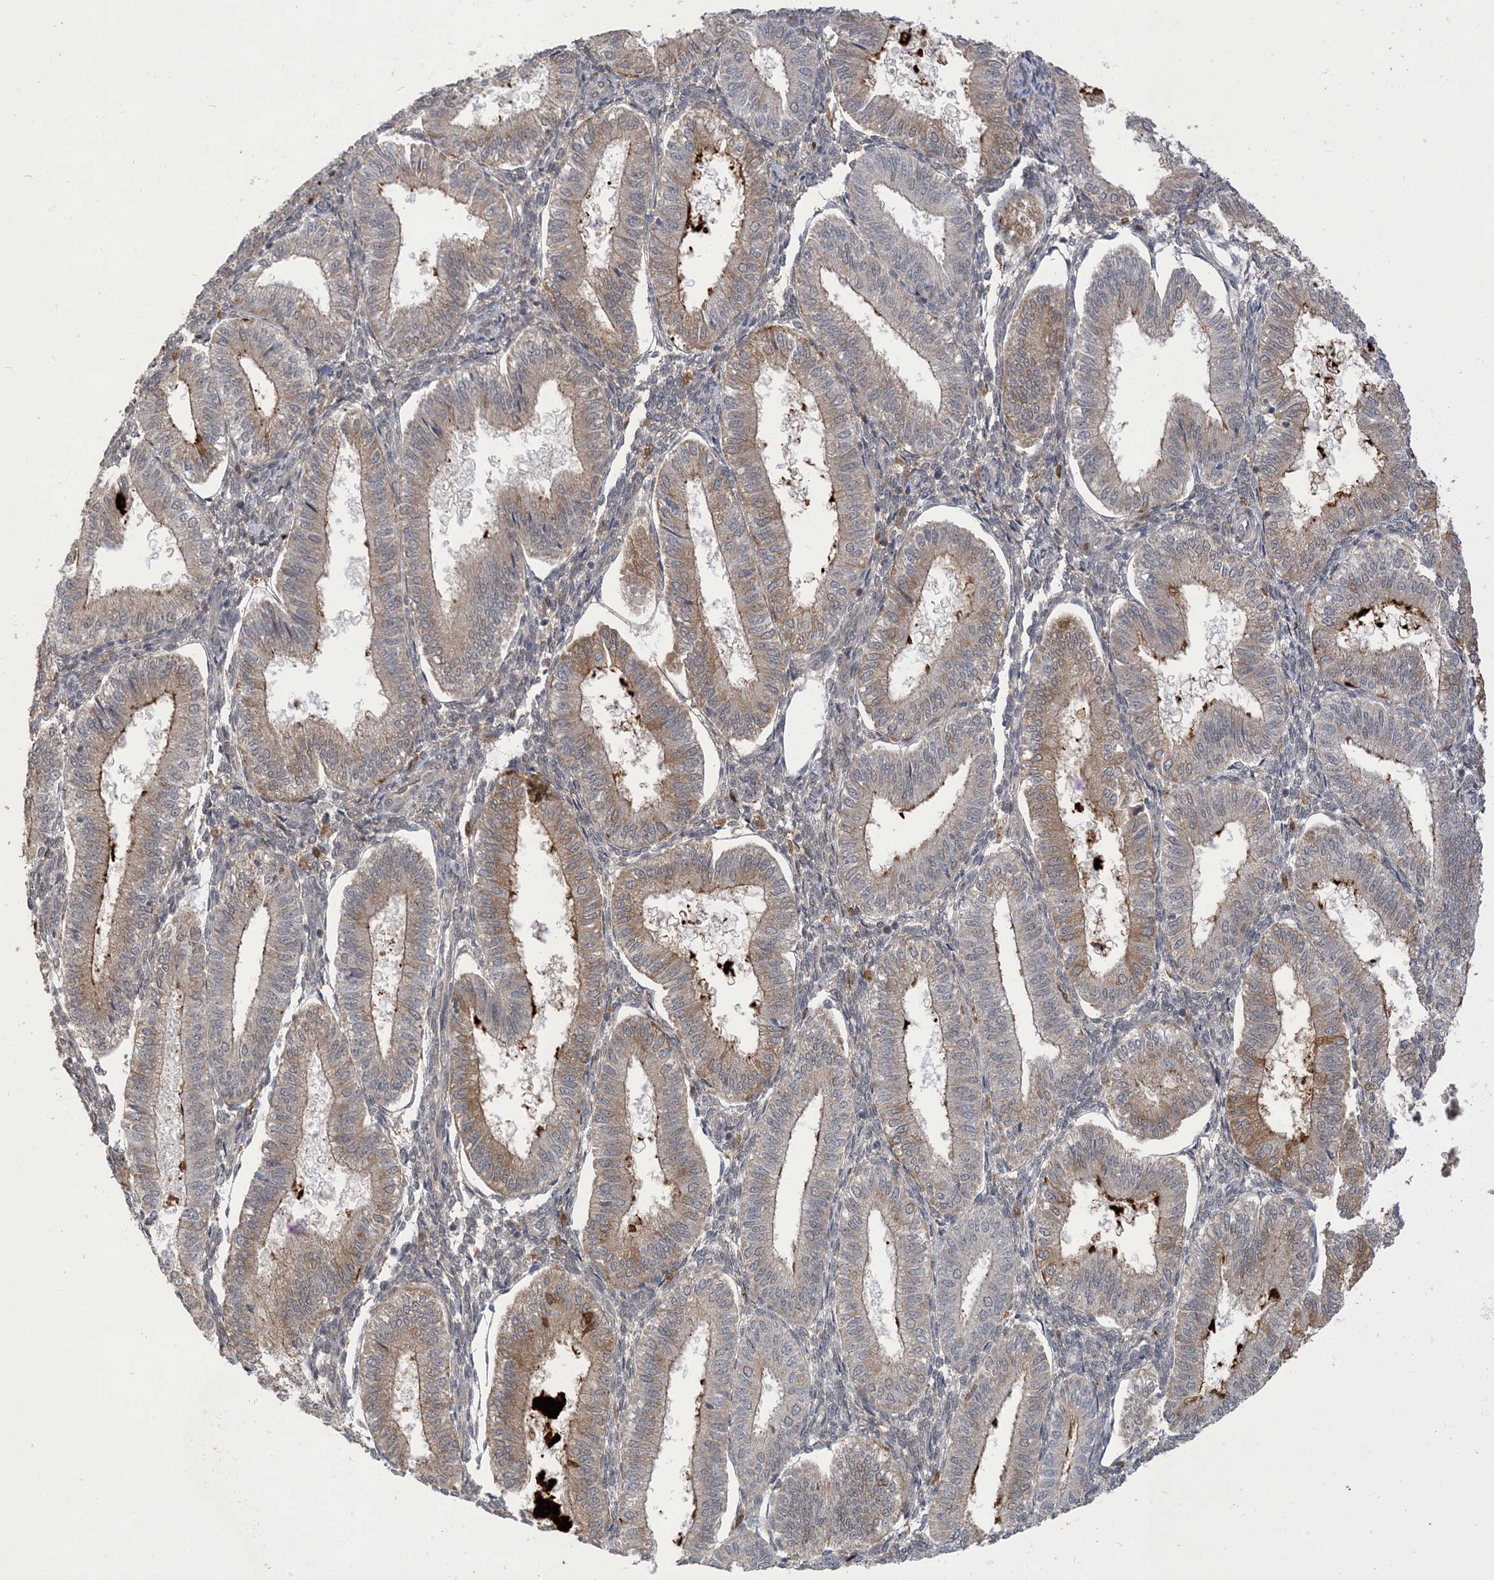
{"staining": {"intensity": "weak", "quantity": "<25%", "location": "nuclear"}, "tissue": "endometrium", "cell_type": "Cells in endometrial stroma", "image_type": "normal", "snomed": [{"axis": "morphology", "description": "Normal tissue, NOS"}, {"axis": "topography", "description": "Endometrium"}], "caption": "A histopathology image of human endometrium is negative for staining in cells in endometrial stroma. (Stains: DAB immunohistochemistry (IHC) with hematoxylin counter stain, Microscopy: brightfield microscopy at high magnification).", "gene": "NAGK", "patient": {"sex": "female", "age": 39}}